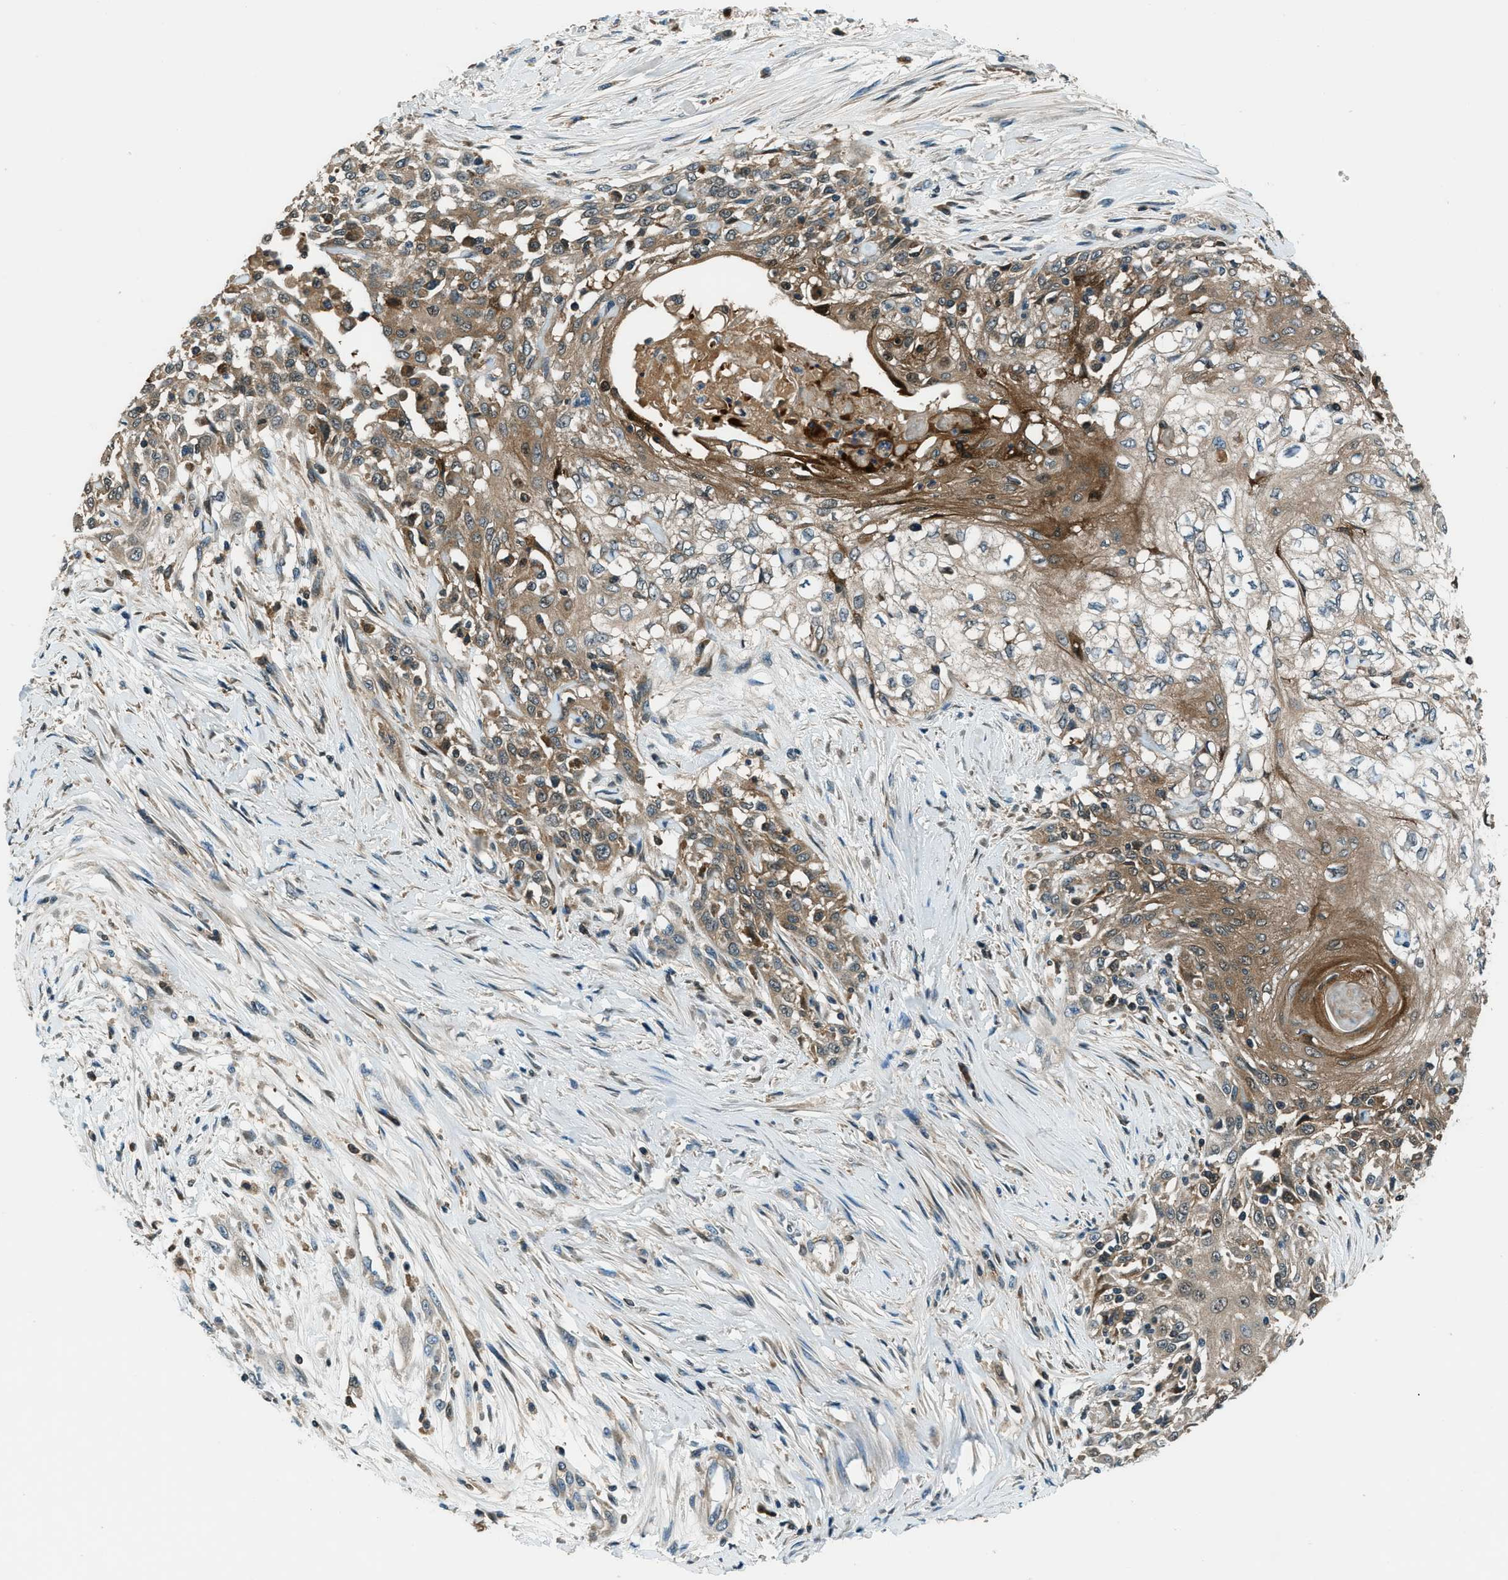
{"staining": {"intensity": "moderate", "quantity": ">75%", "location": "cytoplasmic/membranous"}, "tissue": "skin cancer", "cell_type": "Tumor cells", "image_type": "cancer", "snomed": [{"axis": "morphology", "description": "Squamous cell carcinoma, NOS"}, {"axis": "morphology", "description": "Squamous cell carcinoma, metastatic, NOS"}, {"axis": "topography", "description": "Skin"}, {"axis": "topography", "description": "Lymph node"}], "caption": "Skin cancer (squamous cell carcinoma) stained for a protein exhibits moderate cytoplasmic/membranous positivity in tumor cells.", "gene": "HEBP2", "patient": {"sex": "male", "age": 75}}